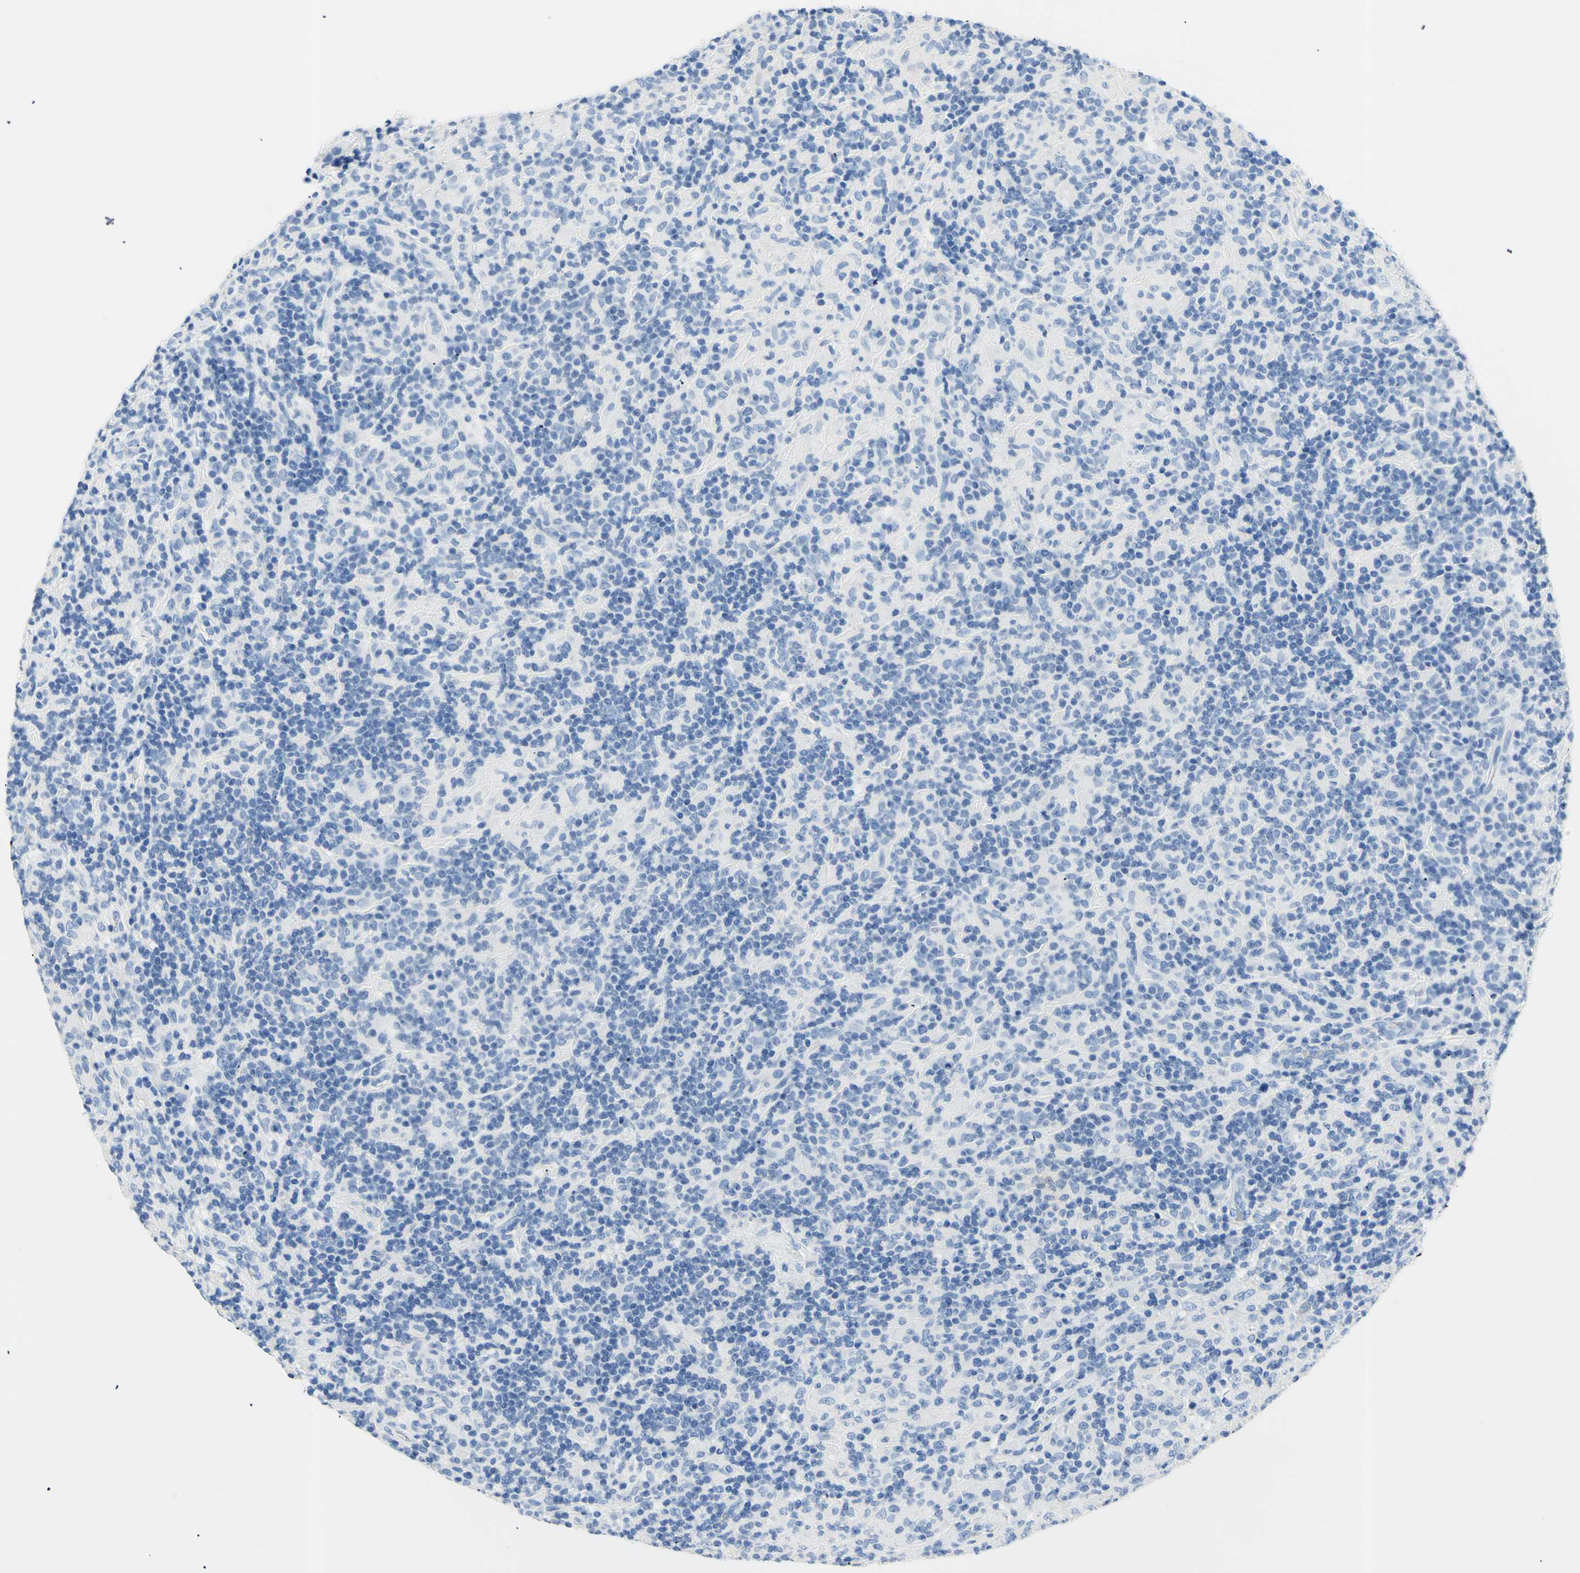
{"staining": {"intensity": "negative", "quantity": "none", "location": "none"}, "tissue": "lymphoma", "cell_type": "Tumor cells", "image_type": "cancer", "snomed": [{"axis": "morphology", "description": "Hodgkin's disease, NOS"}, {"axis": "topography", "description": "Lymph node"}], "caption": "Histopathology image shows no protein staining in tumor cells of lymphoma tissue.", "gene": "HPCA", "patient": {"sex": "male", "age": 70}}